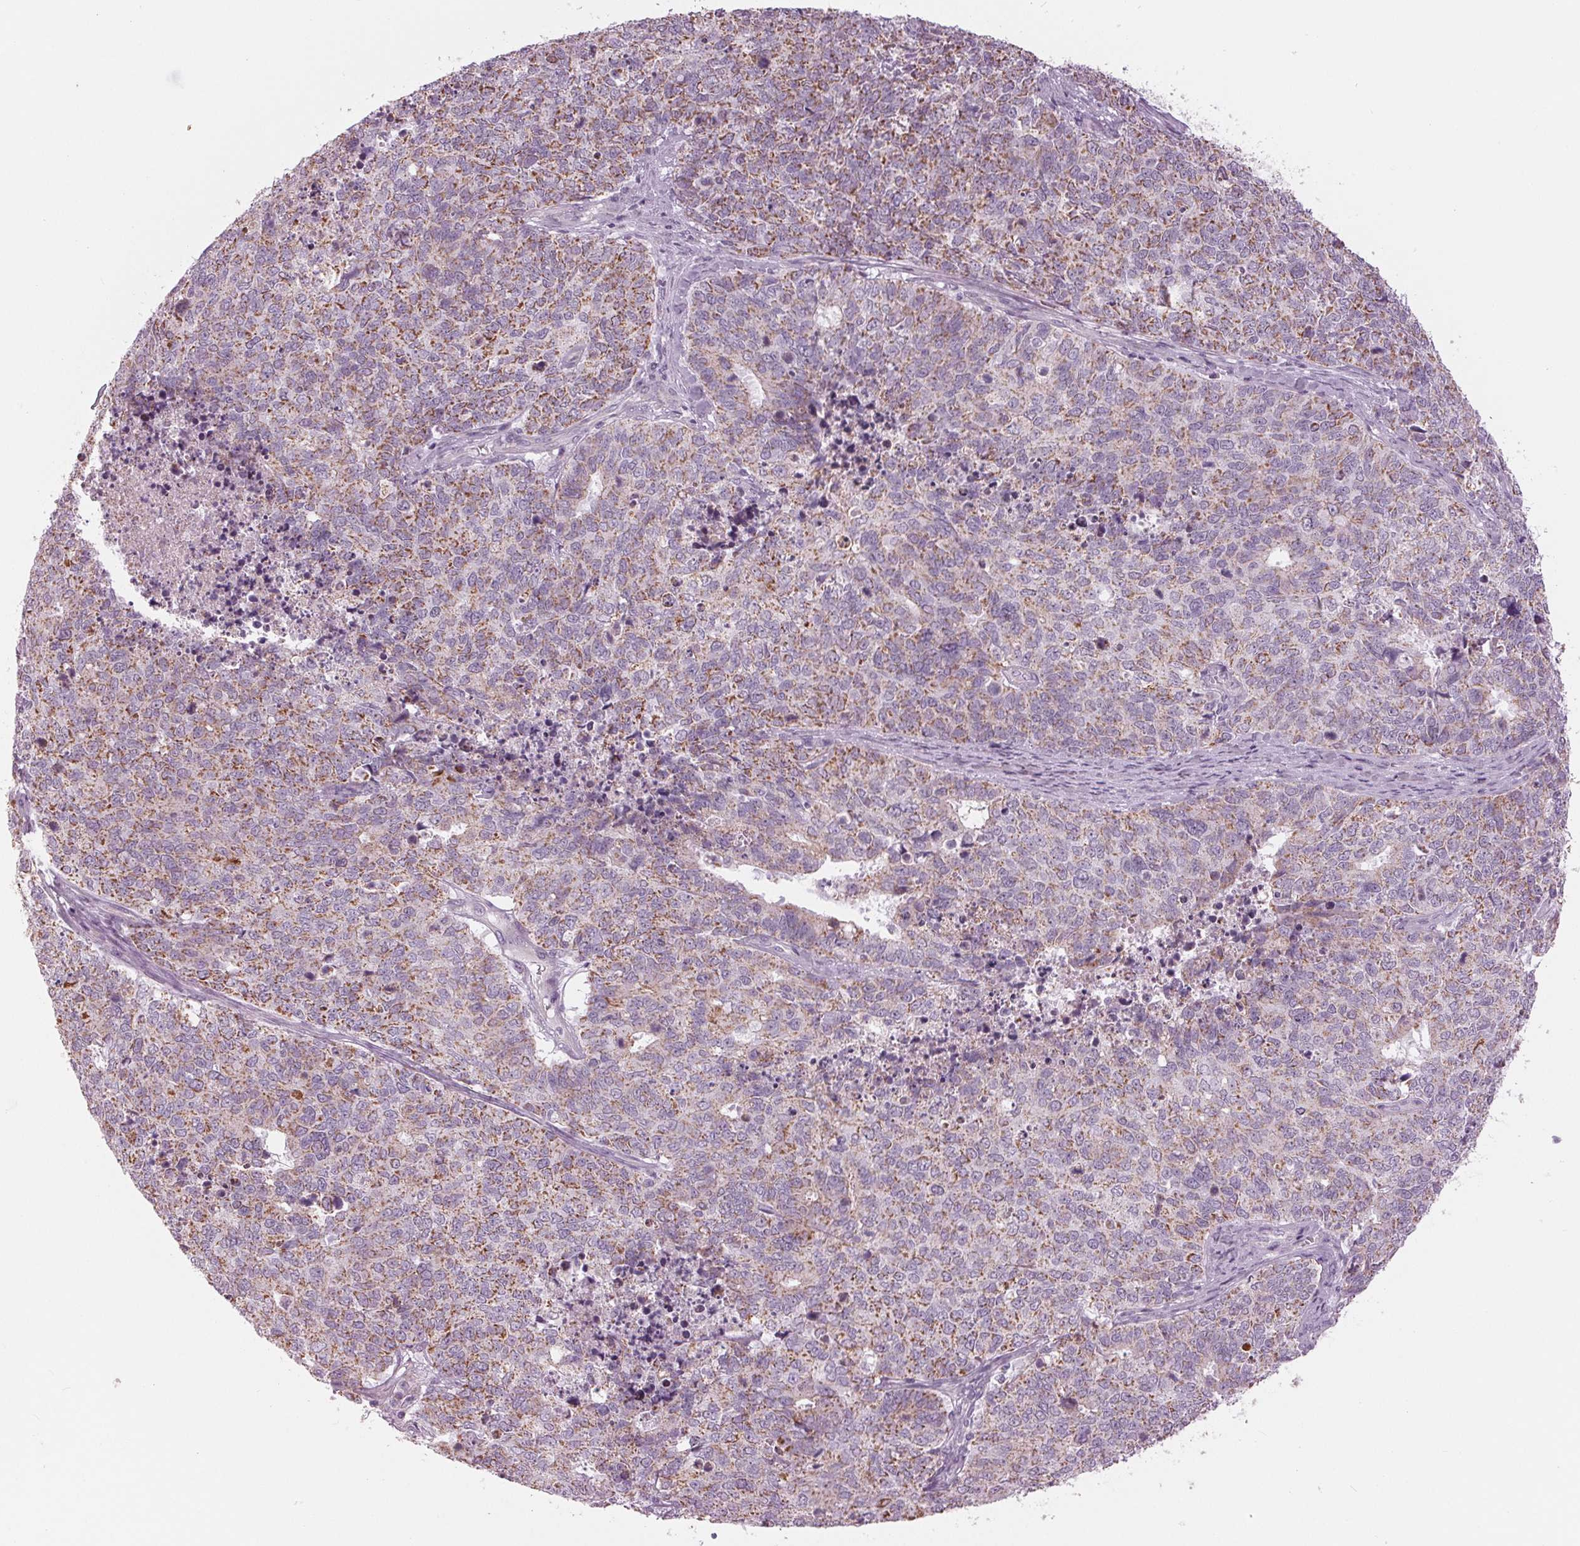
{"staining": {"intensity": "moderate", "quantity": "25%-75%", "location": "cytoplasmic/membranous"}, "tissue": "cervical cancer", "cell_type": "Tumor cells", "image_type": "cancer", "snomed": [{"axis": "morphology", "description": "Adenocarcinoma, NOS"}, {"axis": "topography", "description": "Cervix"}], "caption": "This histopathology image exhibits adenocarcinoma (cervical) stained with immunohistochemistry to label a protein in brown. The cytoplasmic/membranous of tumor cells show moderate positivity for the protein. Nuclei are counter-stained blue.", "gene": "SAMD4A", "patient": {"sex": "female", "age": 63}}